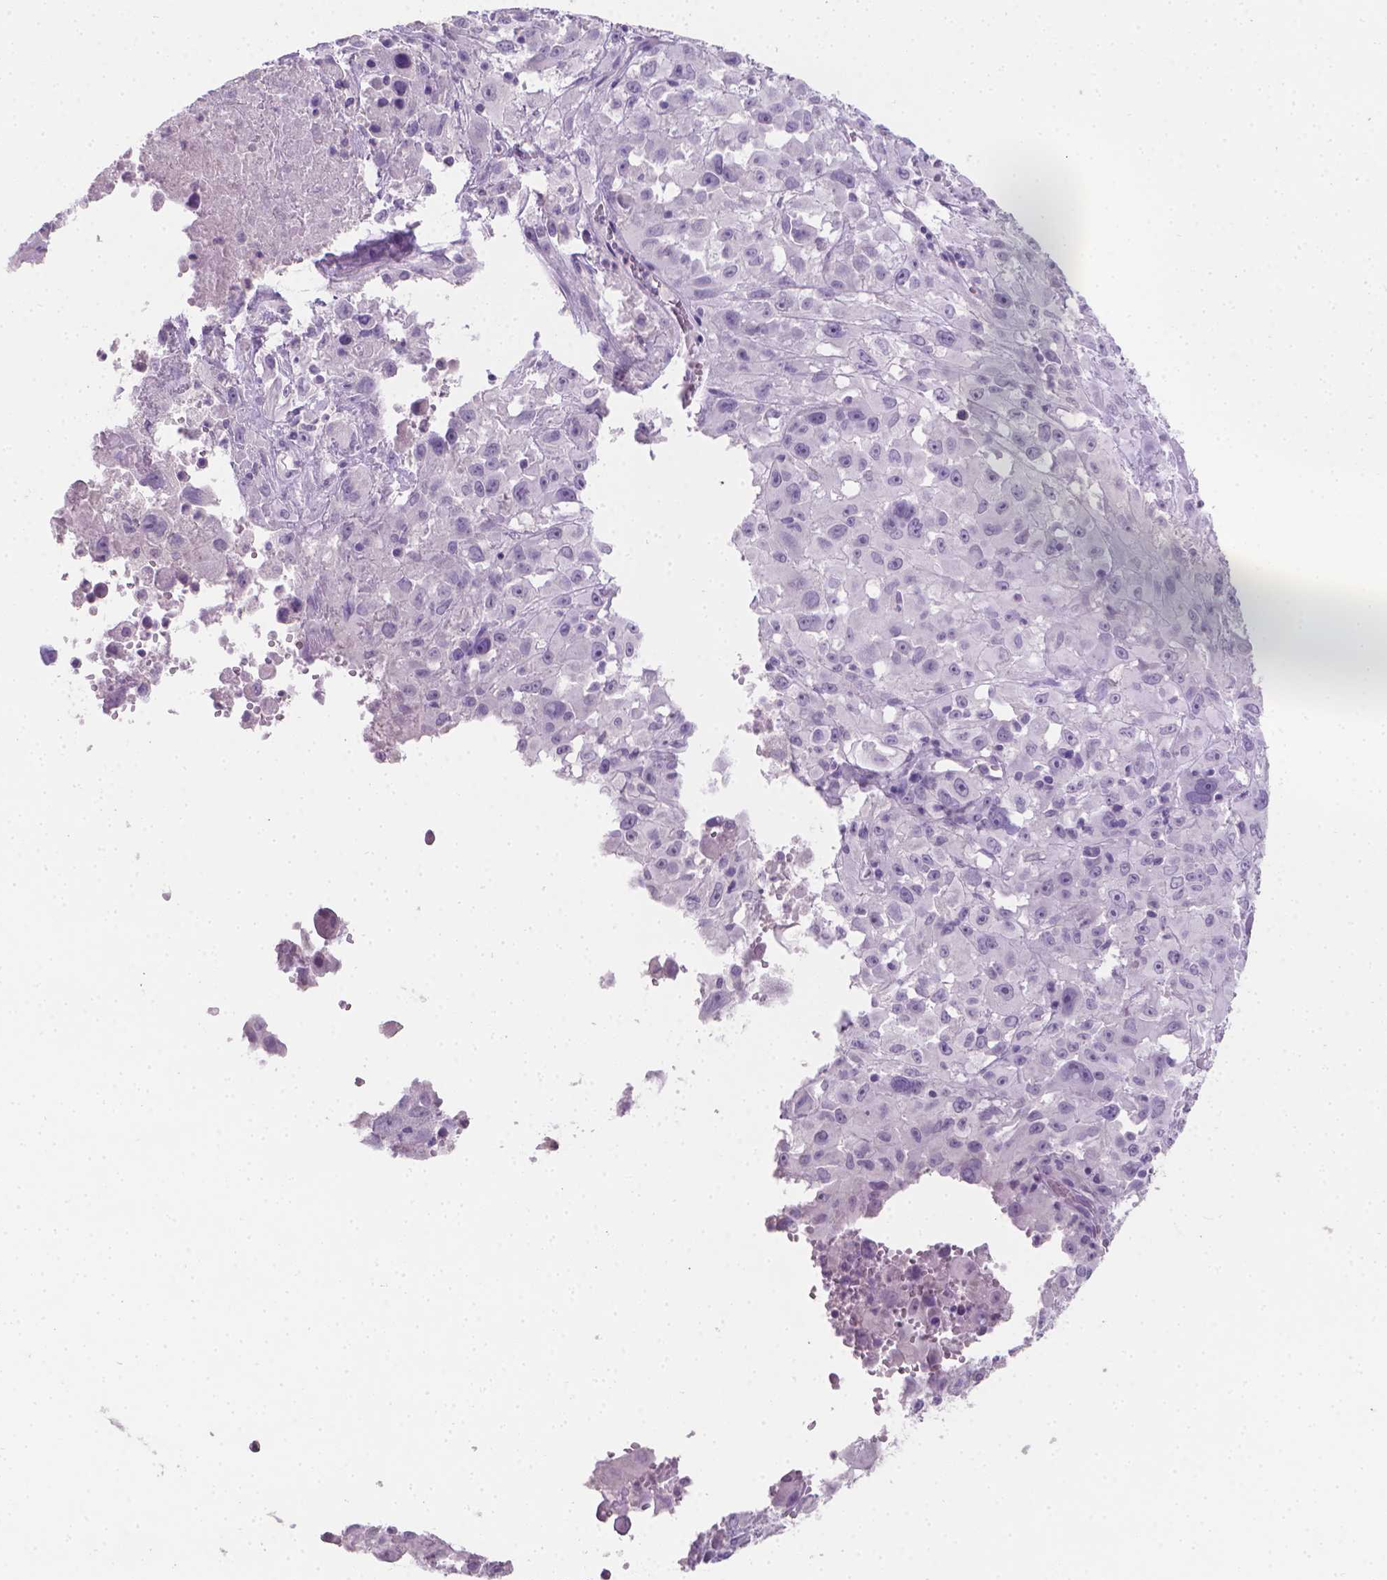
{"staining": {"intensity": "negative", "quantity": "none", "location": "none"}, "tissue": "melanoma", "cell_type": "Tumor cells", "image_type": "cancer", "snomed": [{"axis": "morphology", "description": "Malignant melanoma, Metastatic site"}, {"axis": "topography", "description": "Soft tissue"}], "caption": "An image of melanoma stained for a protein exhibits no brown staining in tumor cells.", "gene": "TNNI2", "patient": {"sex": "male", "age": 50}}